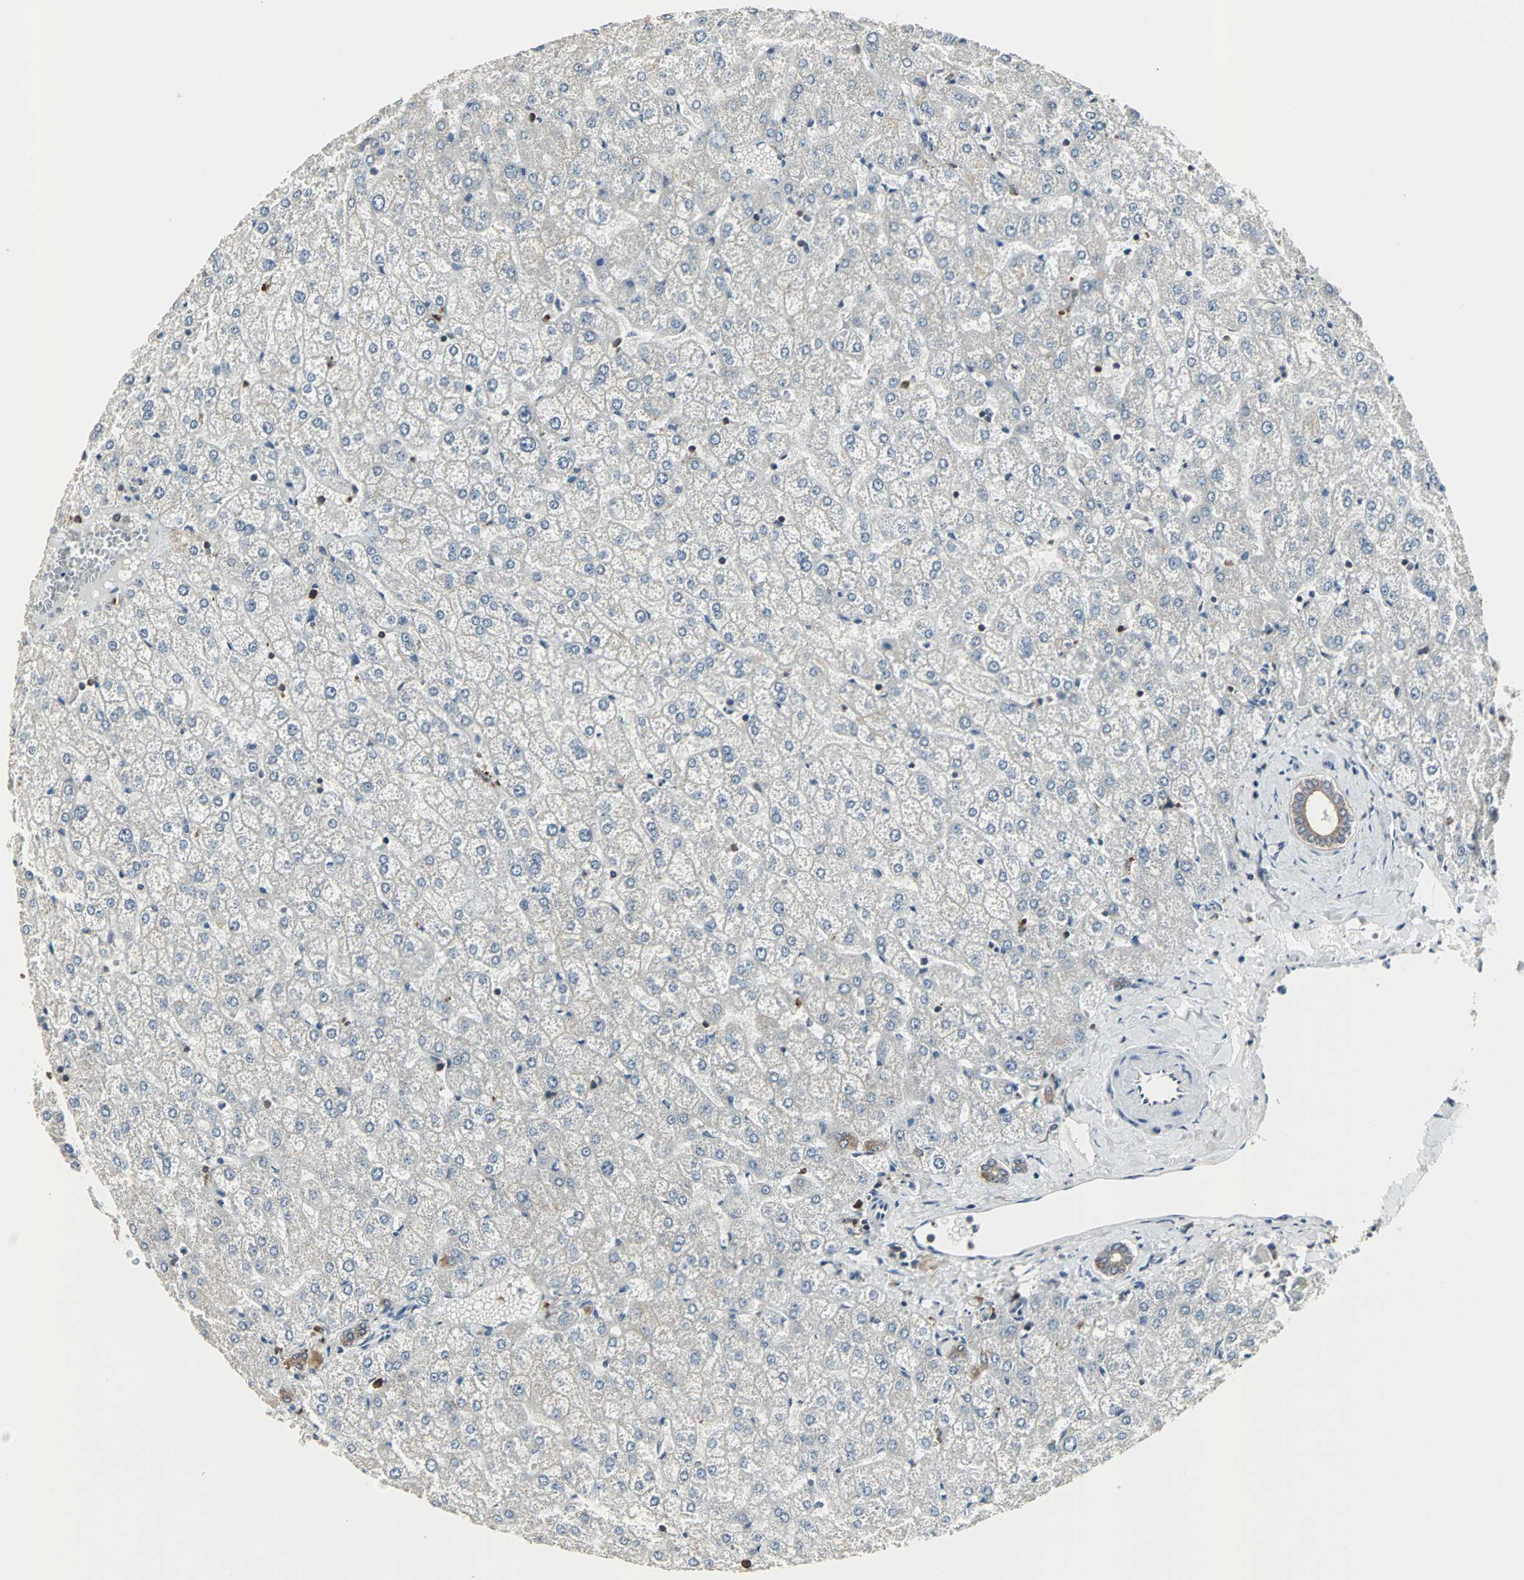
{"staining": {"intensity": "moderate", "quantity": ">75%", "location": "cytoplasmic/membranous"}, "tissue": "liver", "cell_type": "Cholangiocytes", "image_type": "normal", "snomed": [{"axis": "morphology", "description": "Normal tissue, NOS"}, {"axis": "topography", "description": "Liver"}], "caption": "The micrograph exhibits staining of unremarkable liver, revealing moderate cytoplasmic/membranous protein staining (brown color) within cholangiocytes.", "gene": "LRRFIP1", "patient": {"sex": "female", "age": 32}}